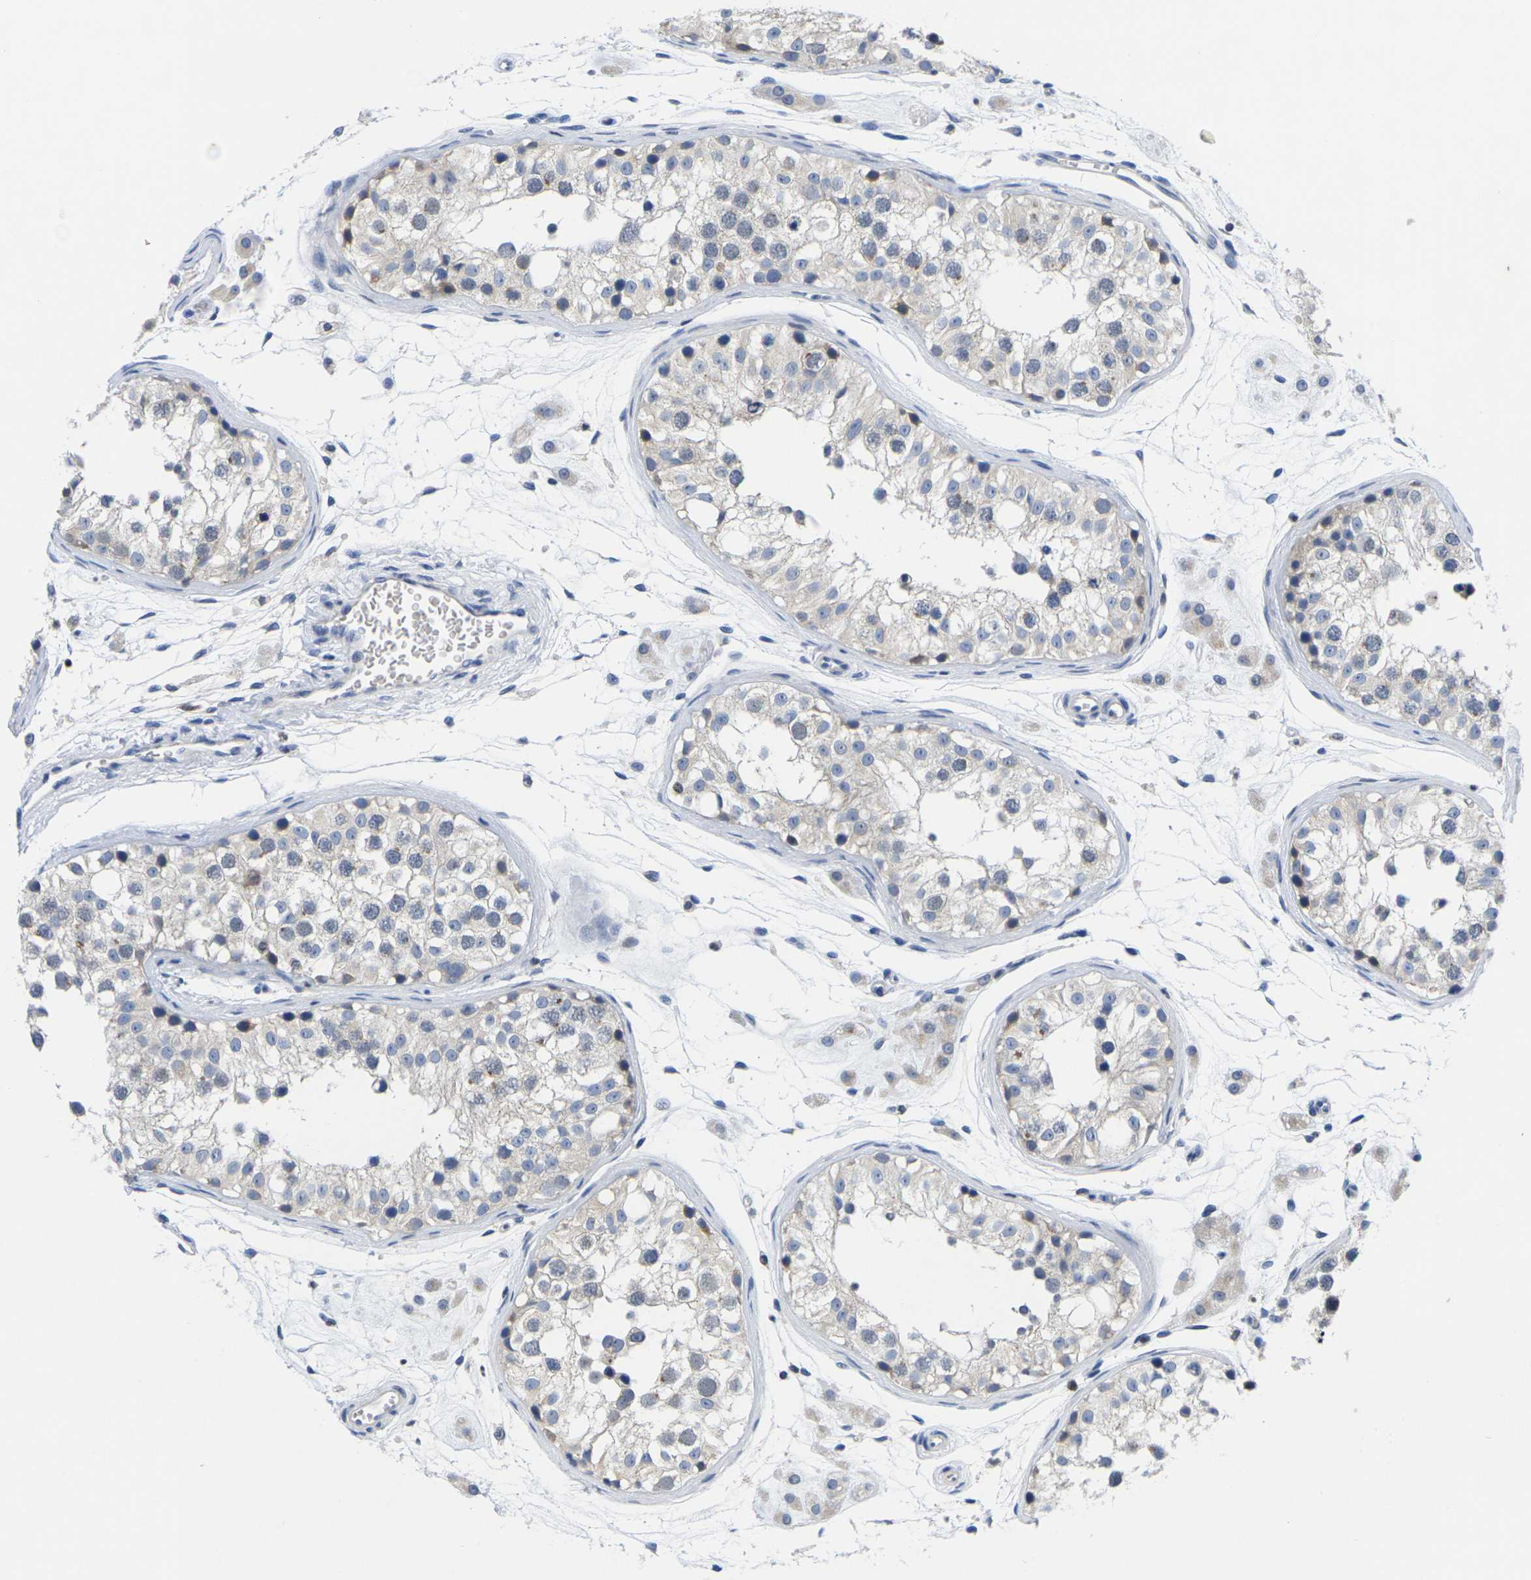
{"staining": {"intensity": "weak", "quantity": "<25%", "location": "cytoplasmic/membranous"}, "tissue": "testis", "cell_type": "Cells in seminiferous ducts", "image_type": "normal", "snomed": [{"axis": "morphology", "description": "Normal tissue, NOS"}, {"axis": "morphology", "description": "Adenocarcinoma, metastatic, NOS"}, {"axis": "topography", "description": "Testis"}], "caption": "High power microscopy image of an immunohistochemistry (IHC) histopathology image of normal testis, revealing no significant staining in cells in seminiferous ducts. The staining is performed using DAB (3,3'-diaminobenzidine) brown chromogen with nuclei counter-stained in using hematoxylin.", "gene": "IKZF1", "patient": {"sex": "male", "age": 26}}